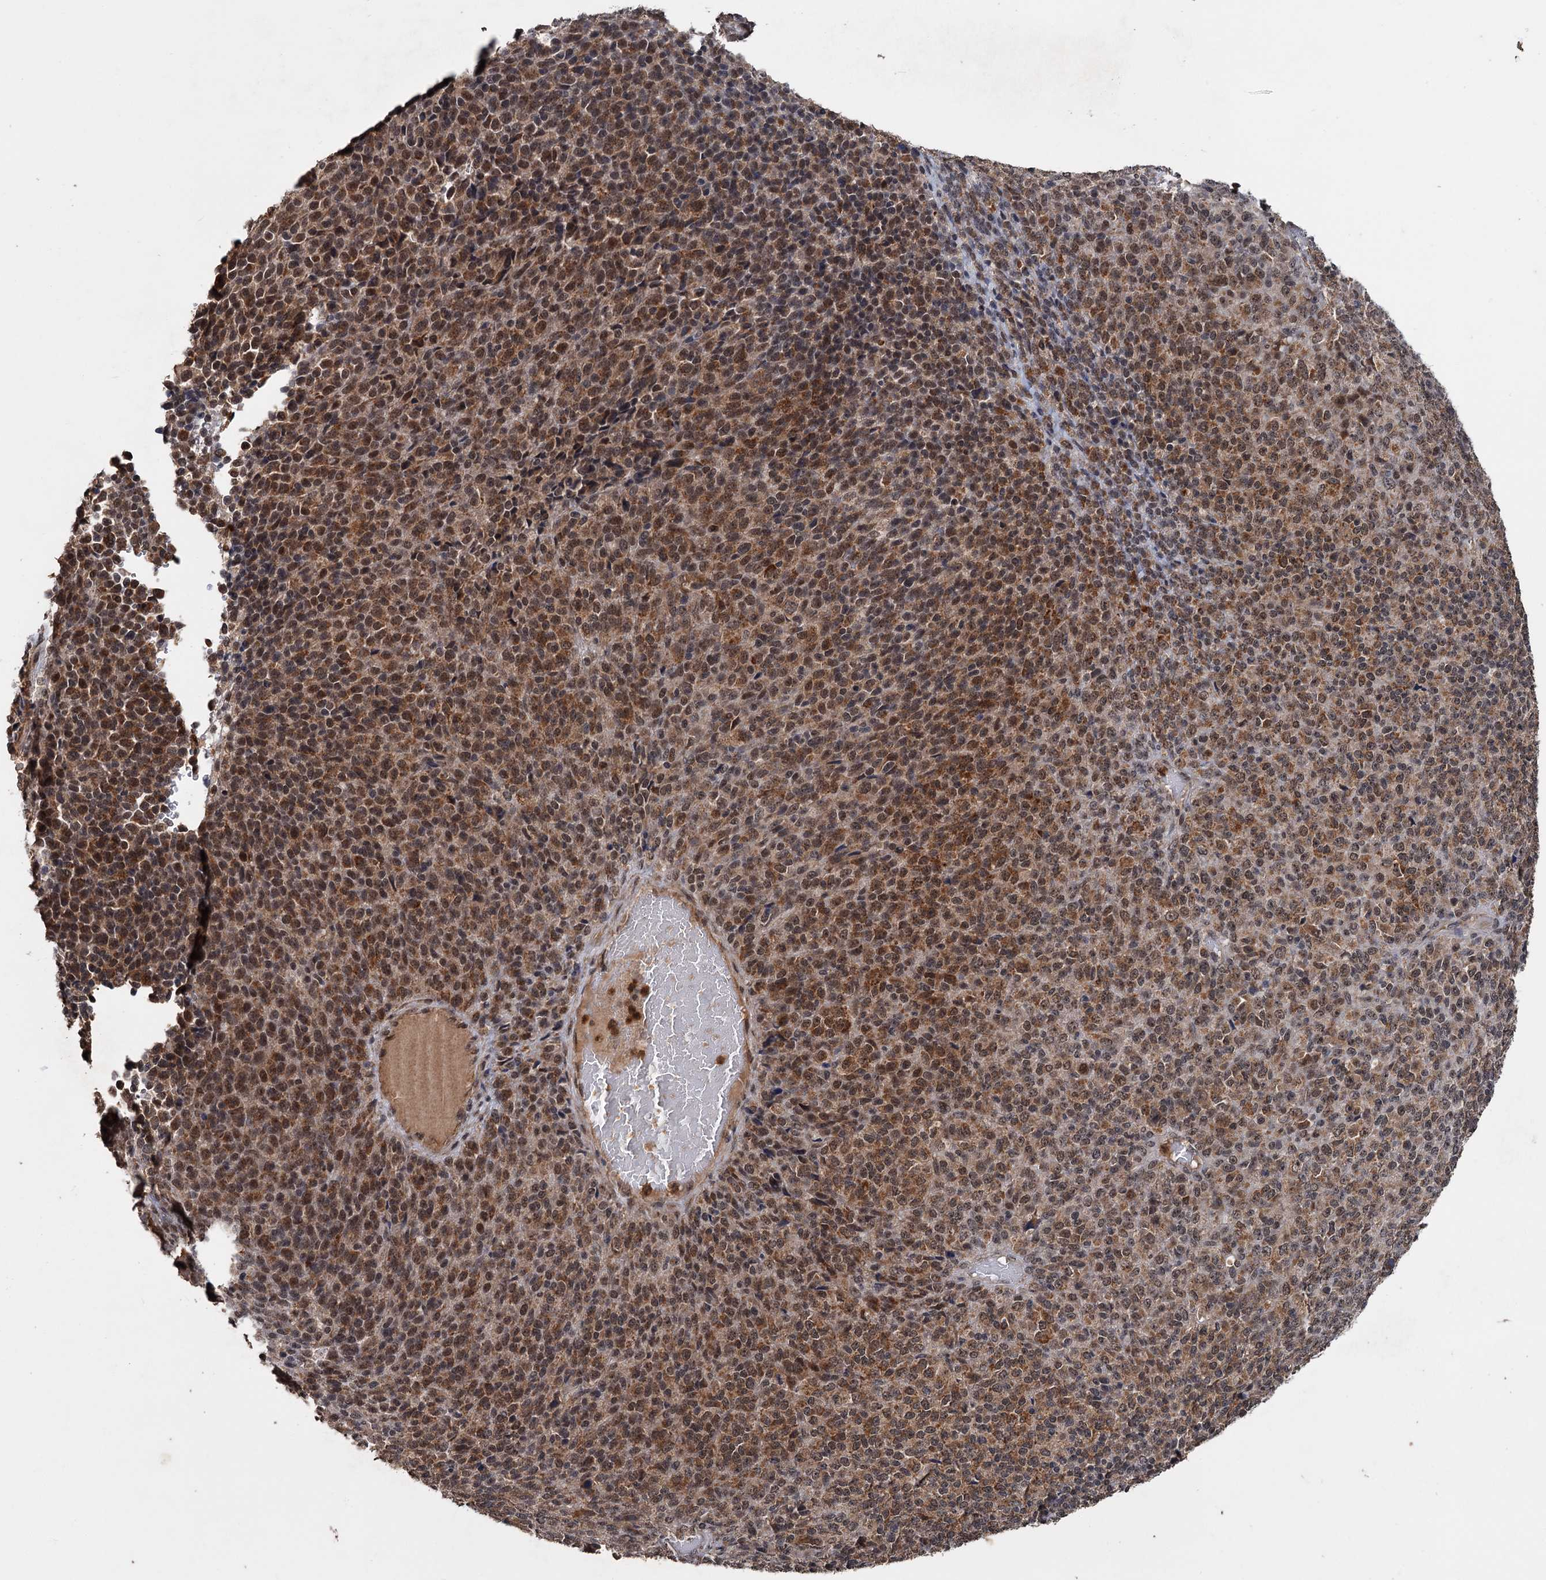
{"staining": {"intensity": "moderate", "quantity": ">75%", "location": "cytoplasmic/membranous,nuclear"}, "tissue": "melanoma", "cell_type": "Tumor cells", "image_type": "cancer", "snomed": [{"axis": "morphology", "description": "Malignant melanoma, Metastatic site"}, {"axis": "topography", "description": "Brain"}], "caption": "The histopathology image demonstrates a brown stain indicating the presence of a protein in the cytoplasmic/membranous and nuclear of tumor cells in malignant melanoma (metastatic site). (DAB = brown stain, brightfield microscopy at high magnification).", "gene": "KANSL2", "patient": {"sex": "female", "age": 56}}